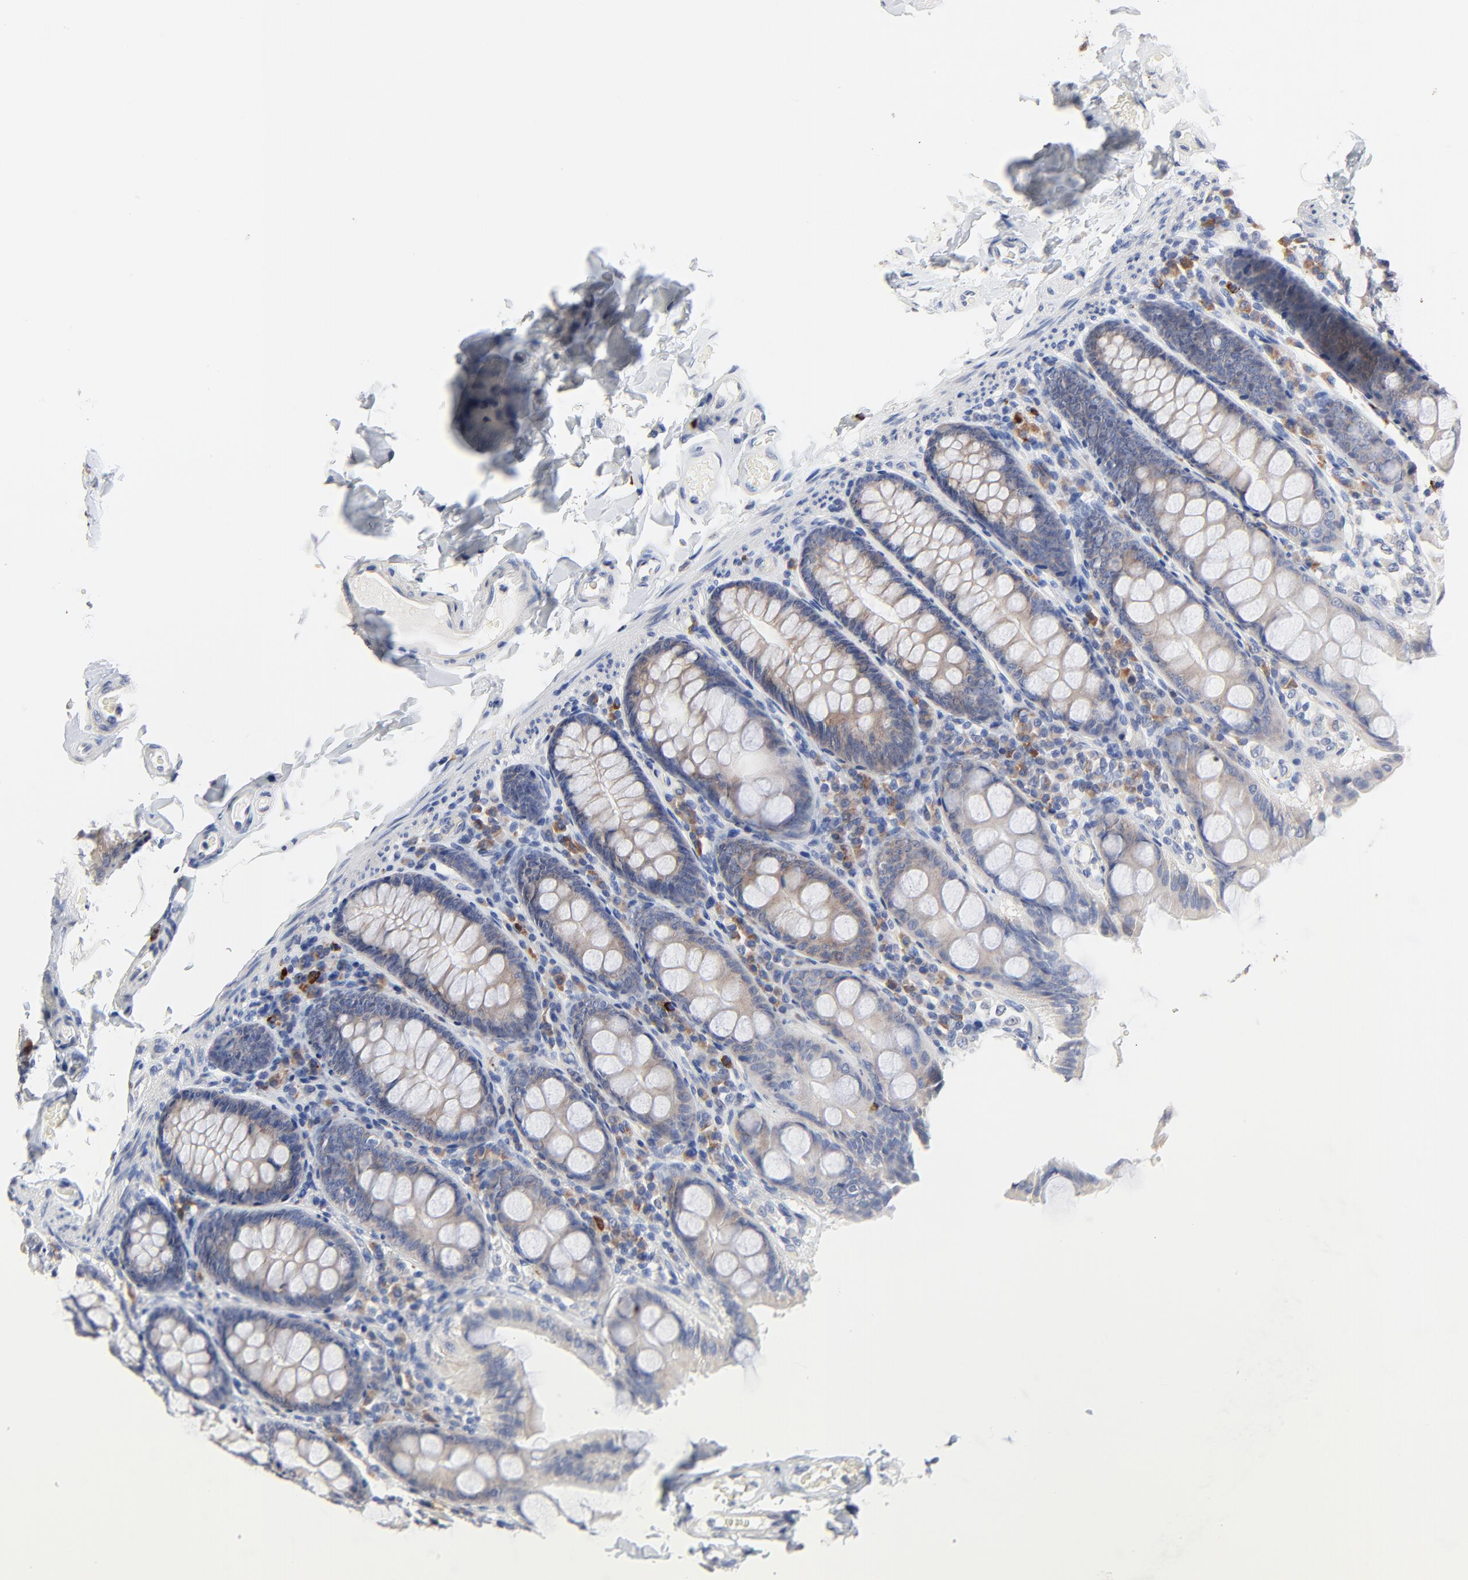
{"staining": {"intensity": "negative", "quantity": "none", "location": "none"}, "tissue": "colon", "cell_type": "Endothelial cells", "image_type": "normal", "snomed": [{"axis": "morphology", "description": "Normal tissue, NOS"}, {"axis": "topography", "description": "Colon"}], "caption": "Endothelial cells show no significant positivity in normal colon.", "gene": "FBXL5", "patient": {"sex": "female", "age": 61}}